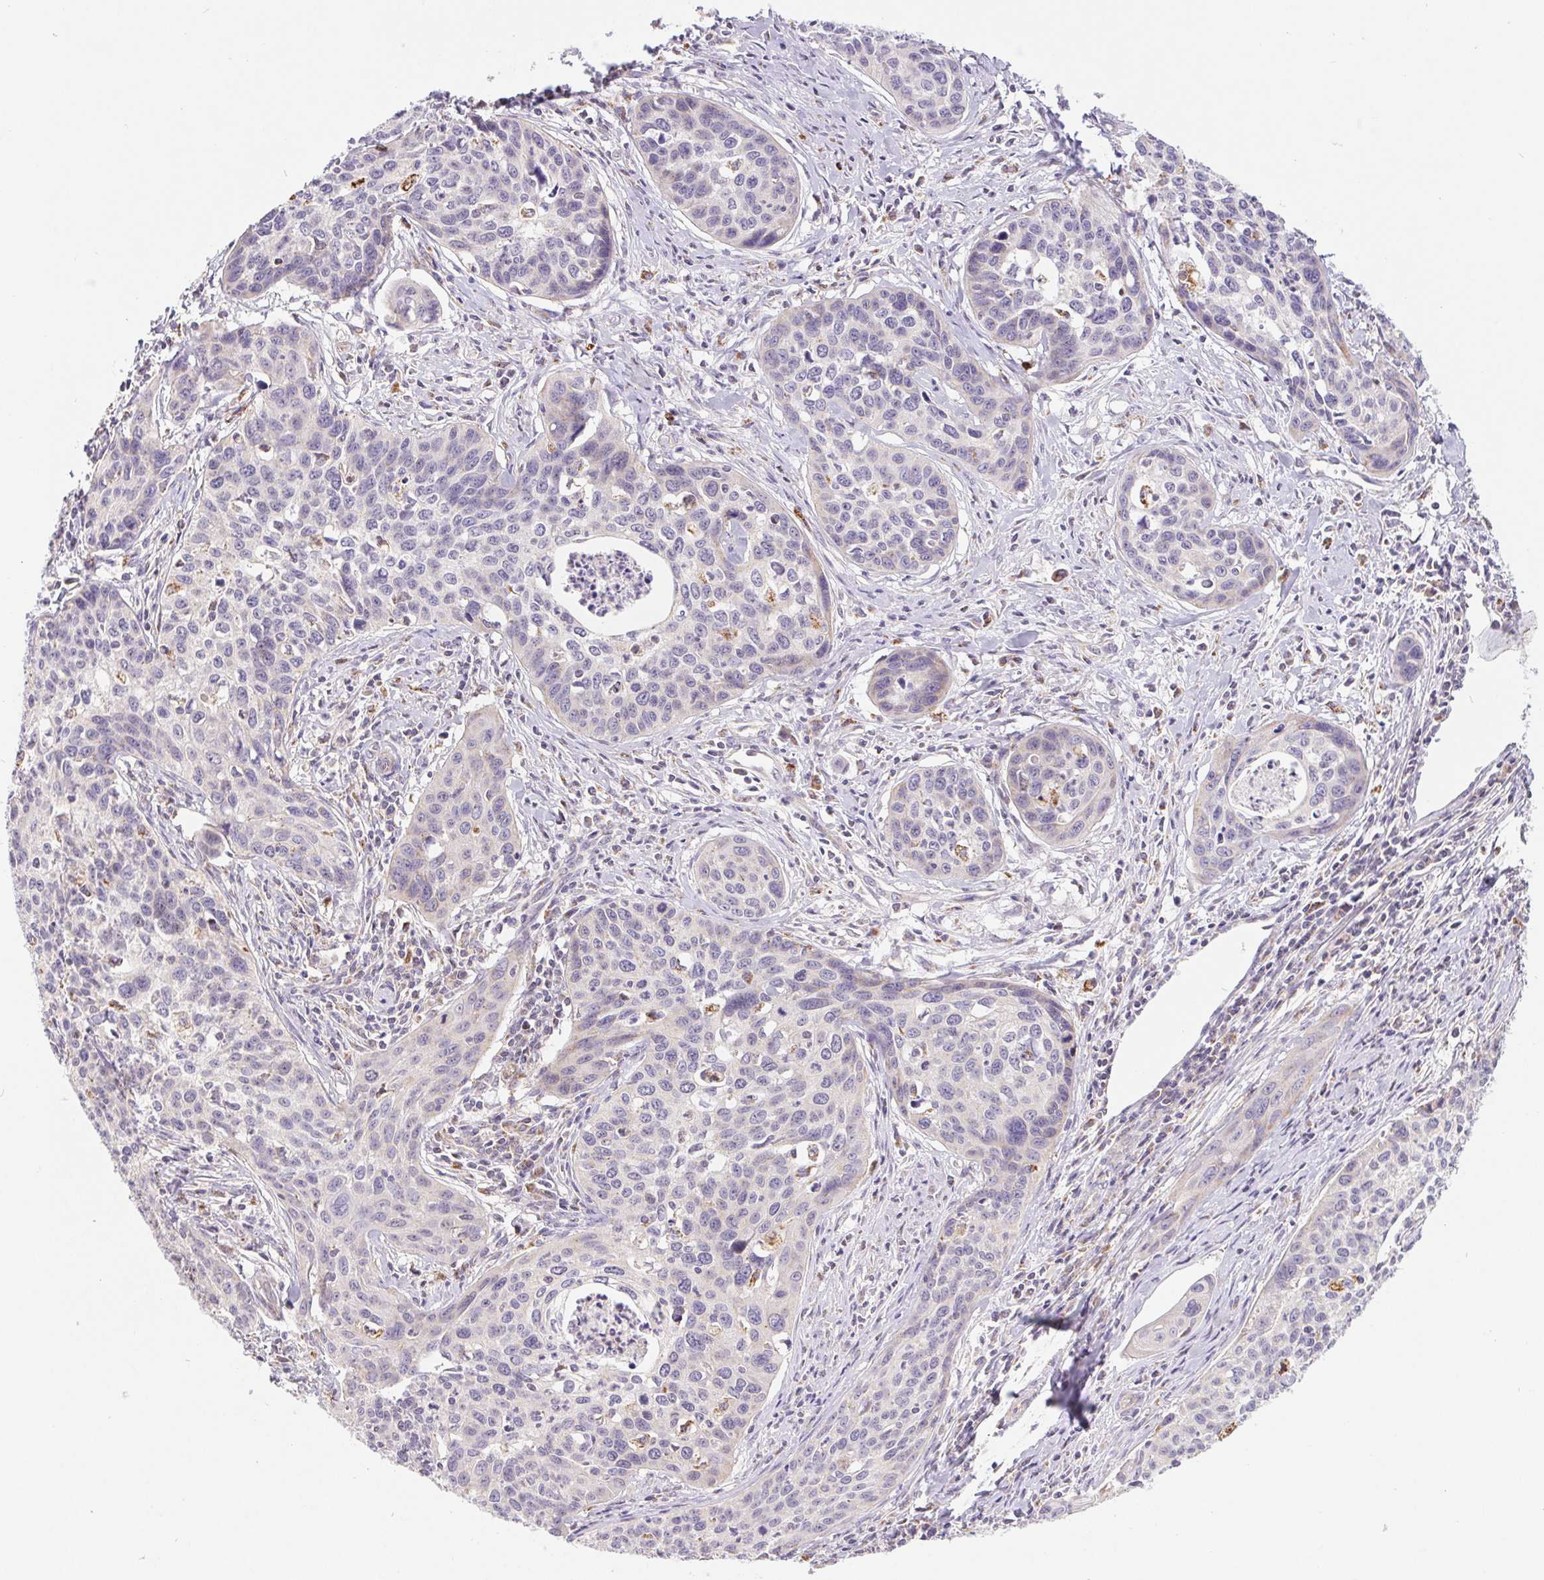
{"staining": {"intensity": "negative", "quantity": "none", "location": "none"}, "tissue": "cervical cancer", "cell_type": "Tumor cells", "image_type": "cancer", "snomed": [{"axis": "morphology", "description": "Squamous cell carcinoma, NOS"}, {"axis": "topography", "description": "Cervix"}], "caption": "IHC histopathology image of neoplastic tissue: cervical cancer (squamous cell carcinoma) stained with DAB displays no significant protein staining in tumor cells. Brightfield microscopy of immunohistochemistry (IHC) stained with DAB (brown) and hematoxylin (blue), captured at high magnification.", "gene": "EMC6", "patient": {"sex": "female", "age": 31}}